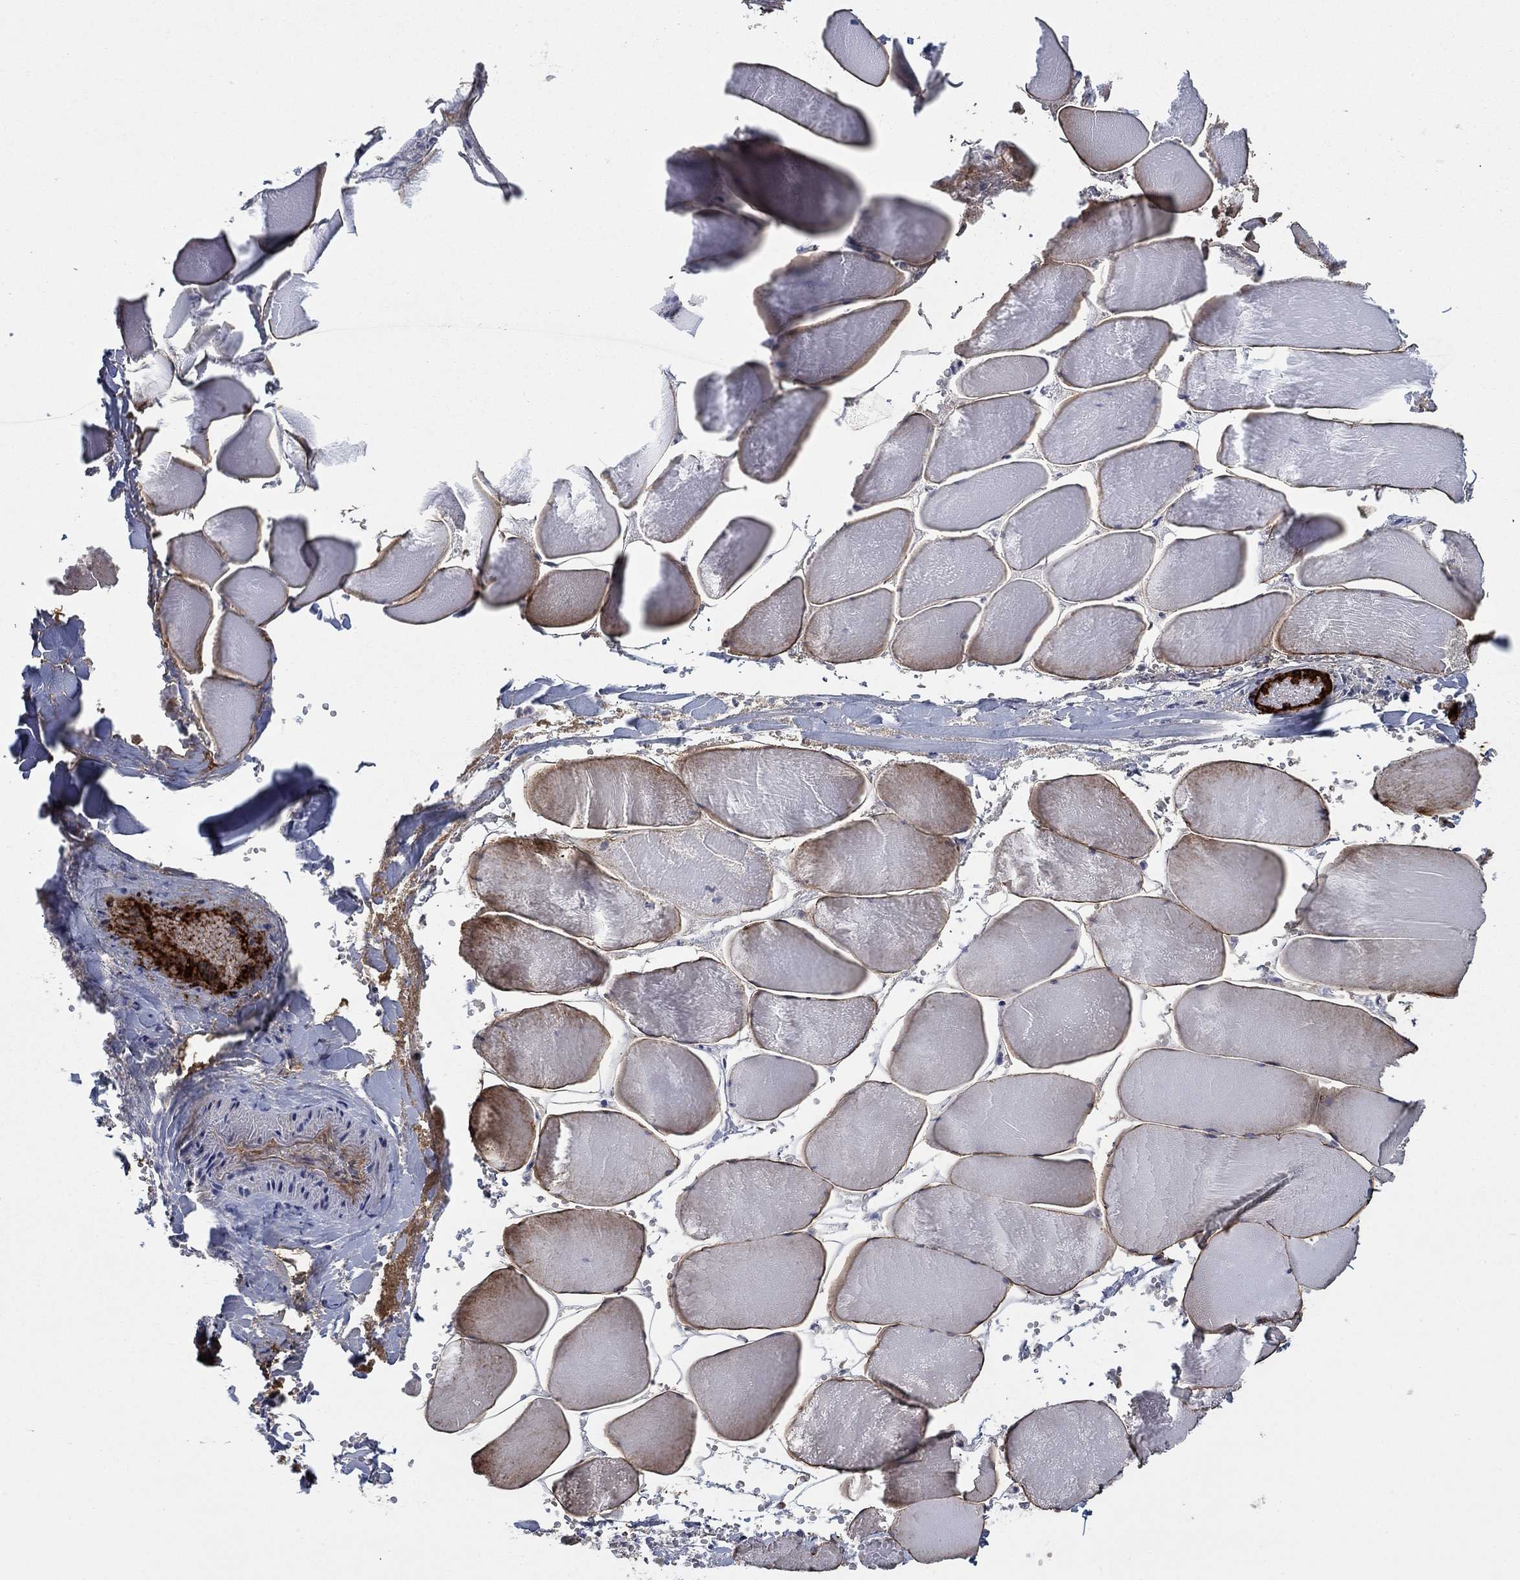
{"staining": {"intensity": "negative", "quantity": "none", "location": "none"}, "tissue": "skeletal muscle", "cell_type": "Myocytes", "image_type": "normal", "snomed": [{"axis": "morphology", "description": "Normal tissue, NOS"}, {"axis": "morphology", "description": "Malignant melanoma, Metastatic site"}, {"axis": "topography", "description": "Skeletal muscle"}], "caption": "Myocytes are negative for brown protein staining in benign skeletal muscle. Nuclei are stained in blue.", "gene": "APOC3", "patient": {"sex": "male", "age": 50}}